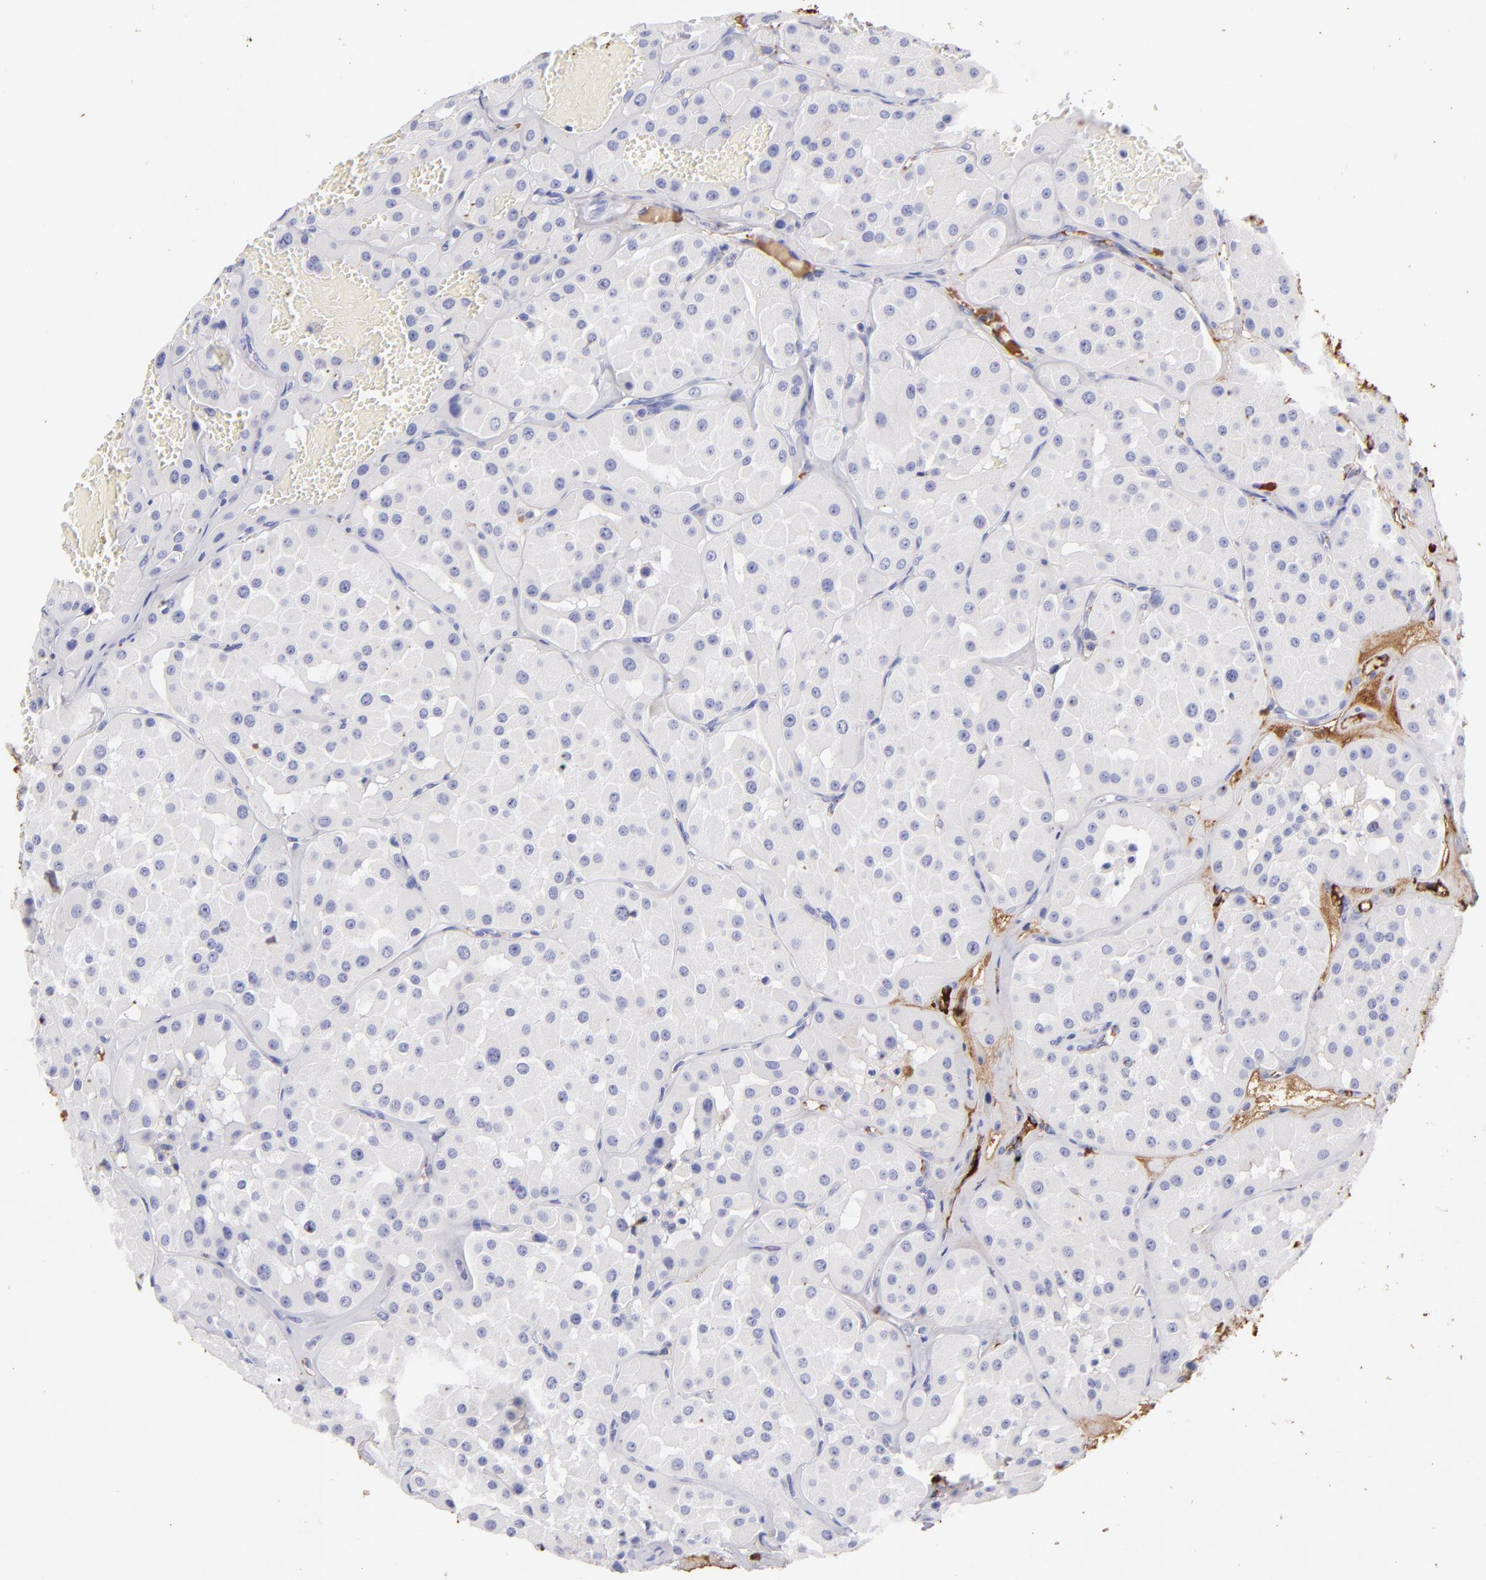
{"staining": {"intensity": "negative", "quantity": "none", "location": "none"}, "tissue": "renal cancer", "cell_type": "Tumor cells", "image_type": "cancer", "snomed": [{"axis": "morphology", "description": "Adenocarcinoma, uncertain malignant potential"}, {"axis": "topography", "description": "Kidney"}], "caption": "High power microscopy micrograph of an IHC photomicrograph of renal cancer (adenocarcinoma,  uncertain malignant potential), revealing no significant expression in tumor cells.", "gene": "FGB", "patient": {"sex": "male", "age": 63}}